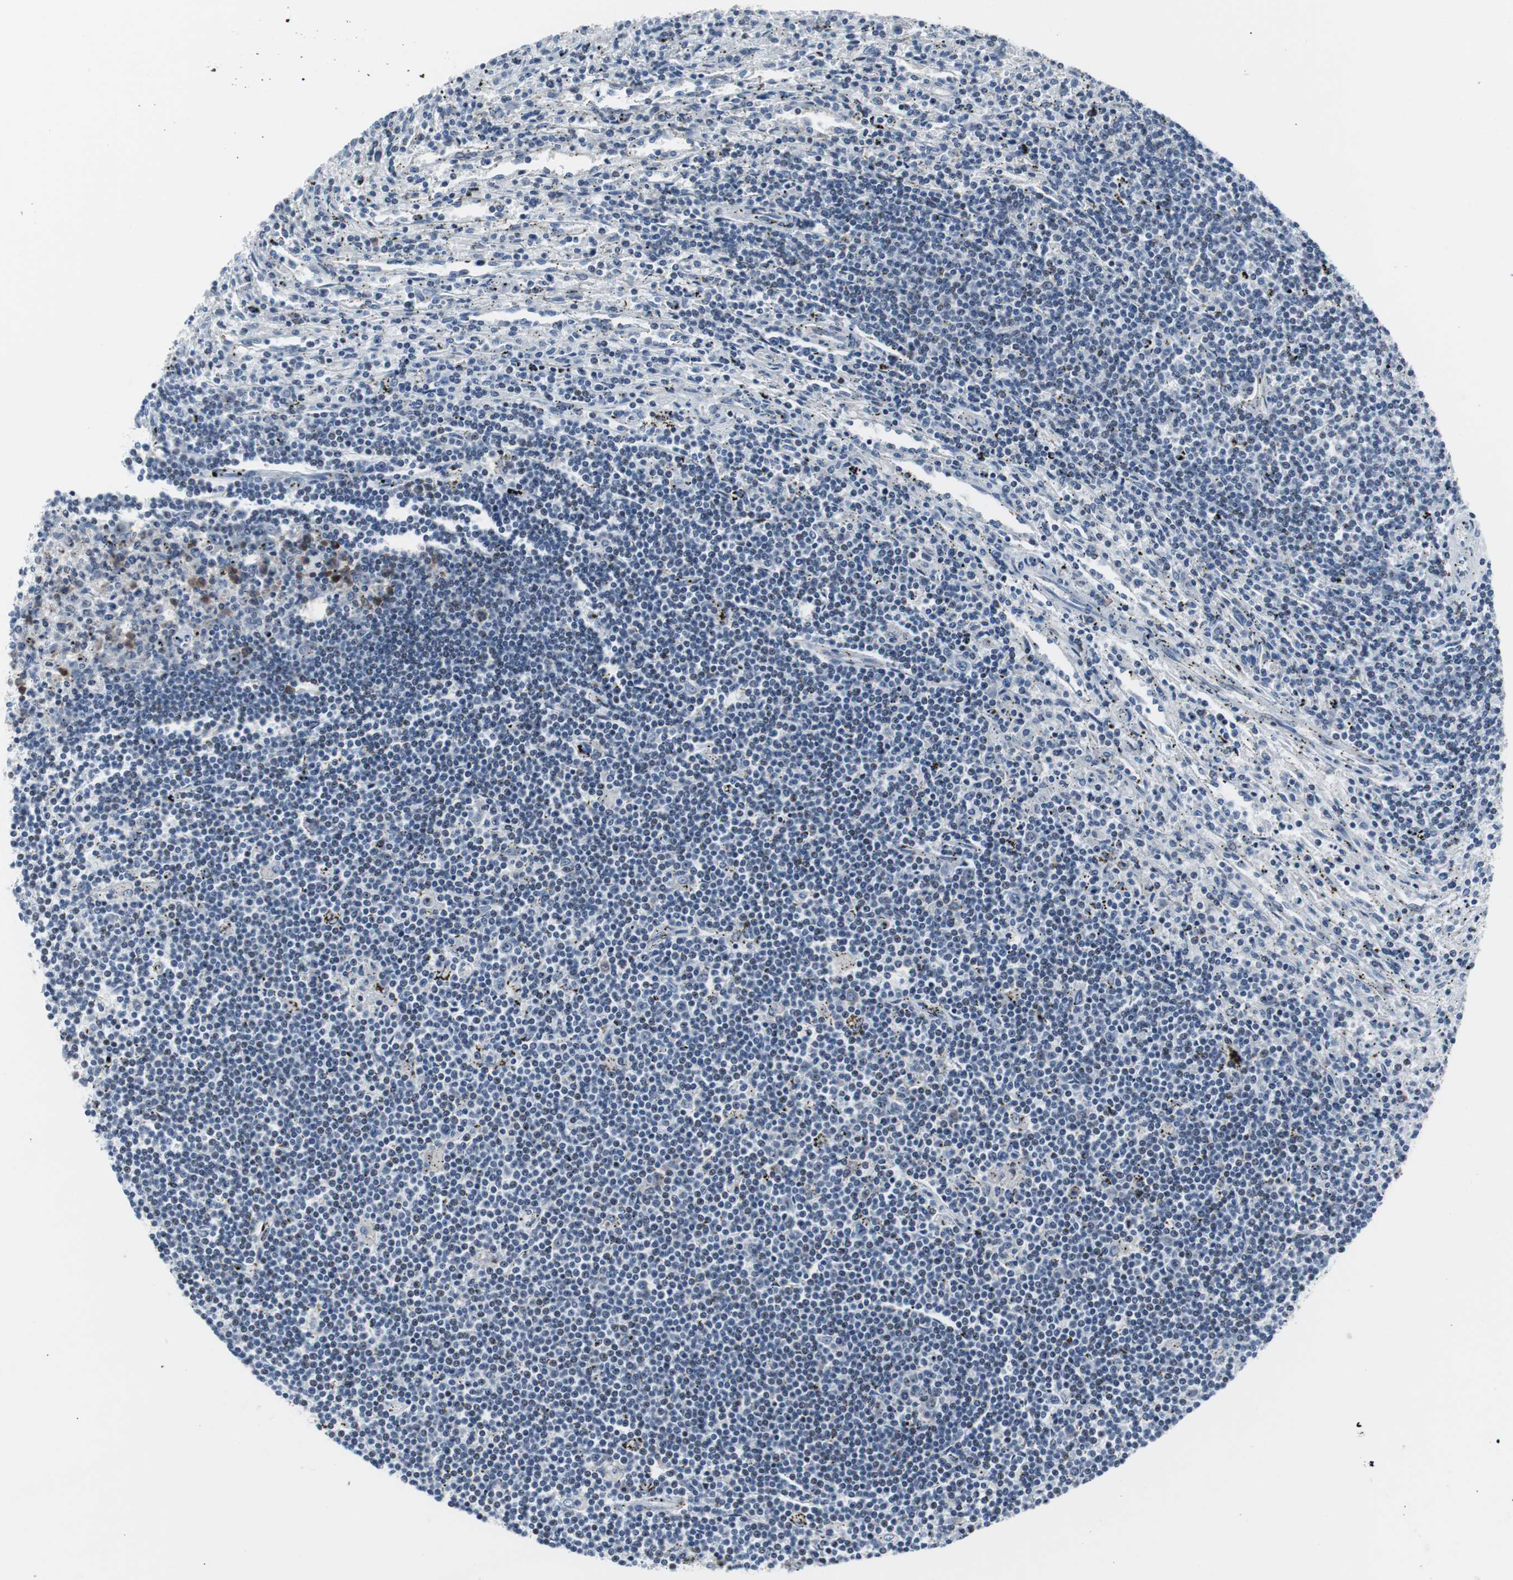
{"staining": {"intensity": "negative", "quantity": "none", "location": "none"}, "tissue": "lymphoma", "cell_type": "Tumor cells", "image_type": "cancer", "snomed": [{"axis": "morphology", "description": "Malignant lymphoma, non-Hodgkin's type, Low grade"}, {"axis": "topography", "description": "Spleen"}], "caption": "This is a photomicrograph of immunohistochemistry staining of malignant lymphoma, non-Hodgkin's type (low-grade), which shows no positivity in tumor cells.", "gene": "DOK1", "patient": {"sex": "male", "age": 76}}